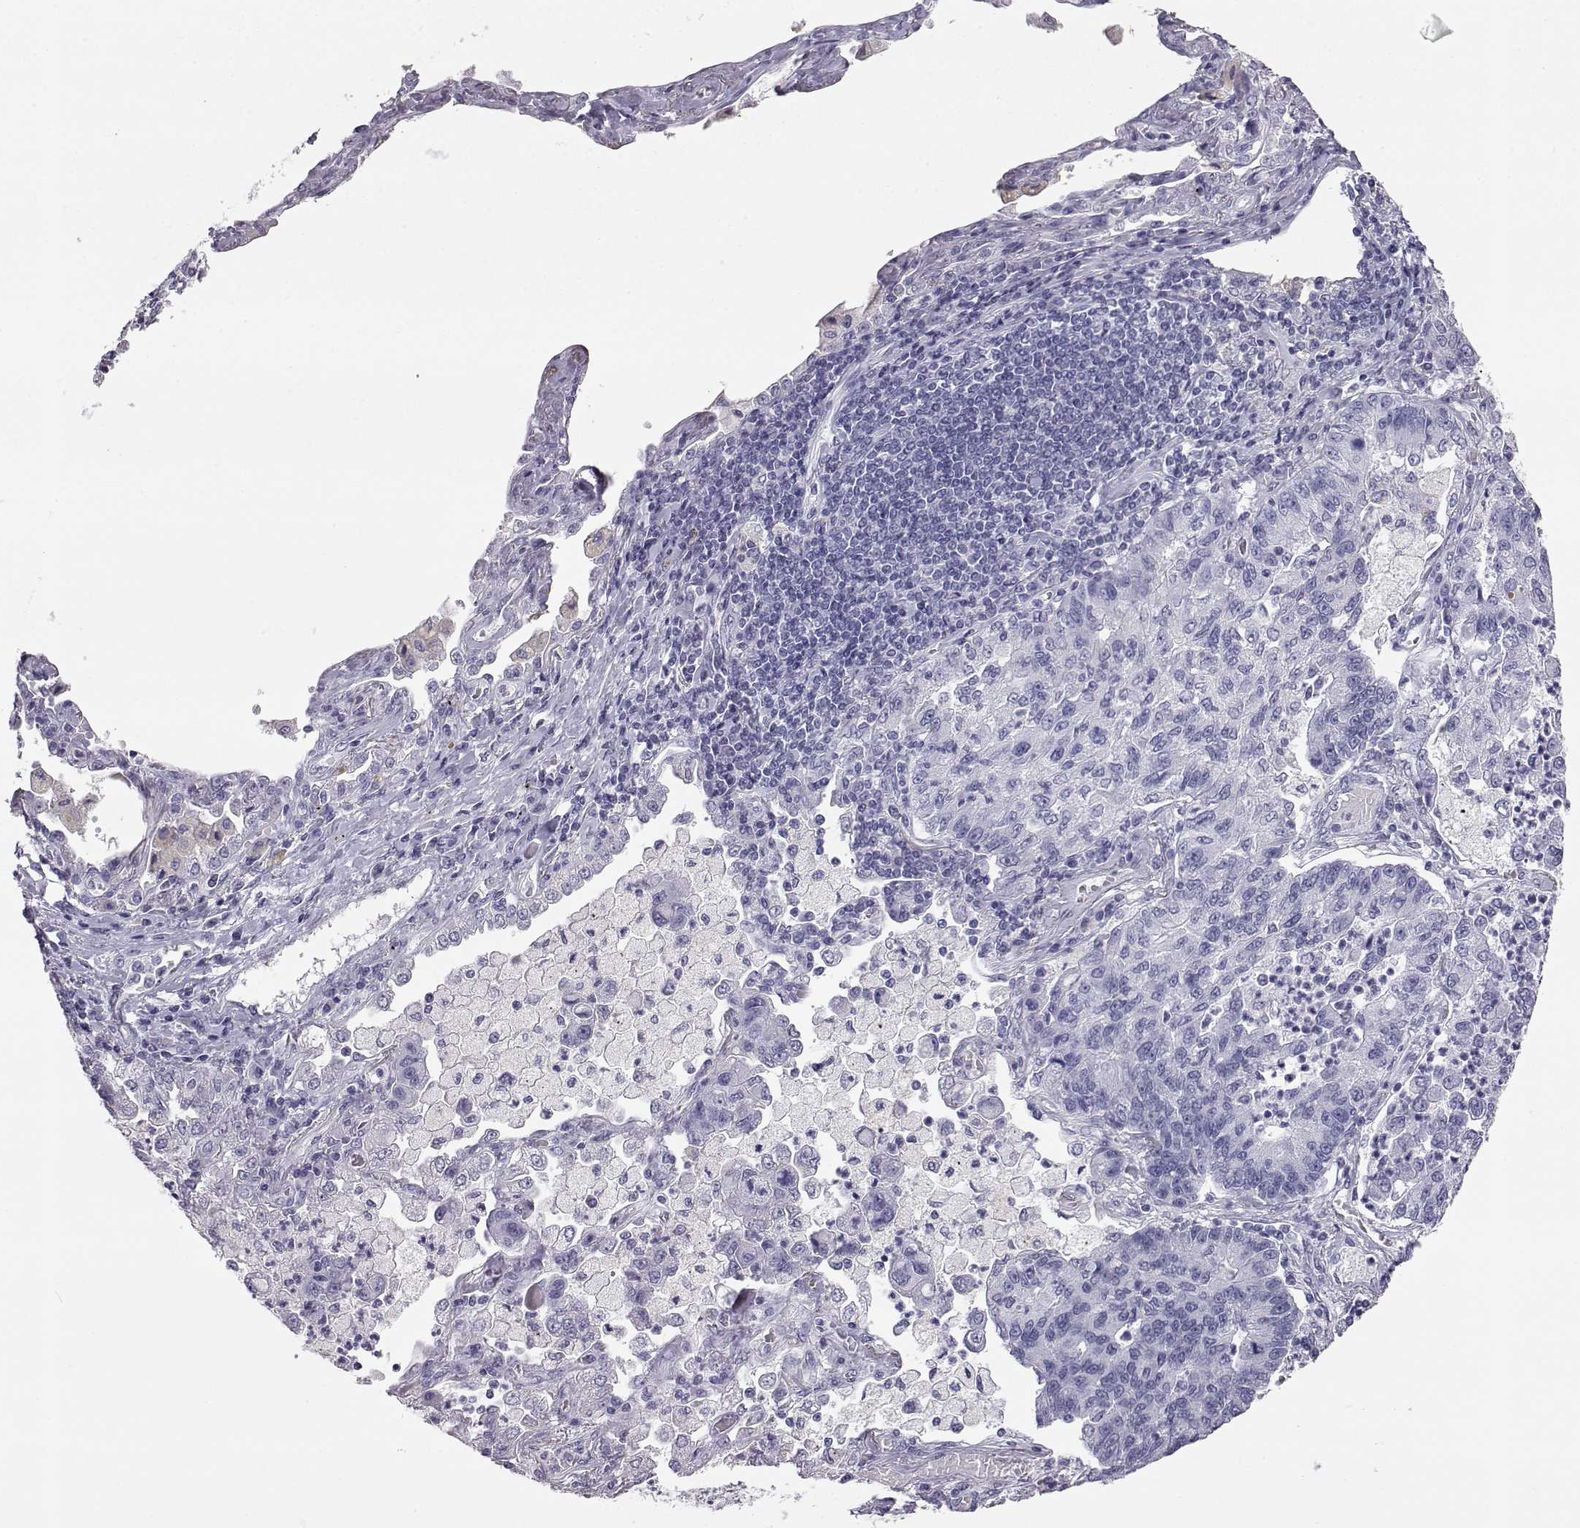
{"staining": {"intensity": "negative", "quantity": "none", "location": "none"}, "tissue": "lung cancer", "cell_type": "Tumor cells", "image_type": "cancer", "snomed": [{"axis": "morphology", "description": "Adenocarcinoma, NOS"}, {"axis": "topography", "description": "Lung"}], "caption": "Immunohistochemistry image of human lung cancer stained for a protein (brown), which displays no expression in tumor cells.", "gene": "ITLN2", "patient": {"sex": "female", "age": 57}}